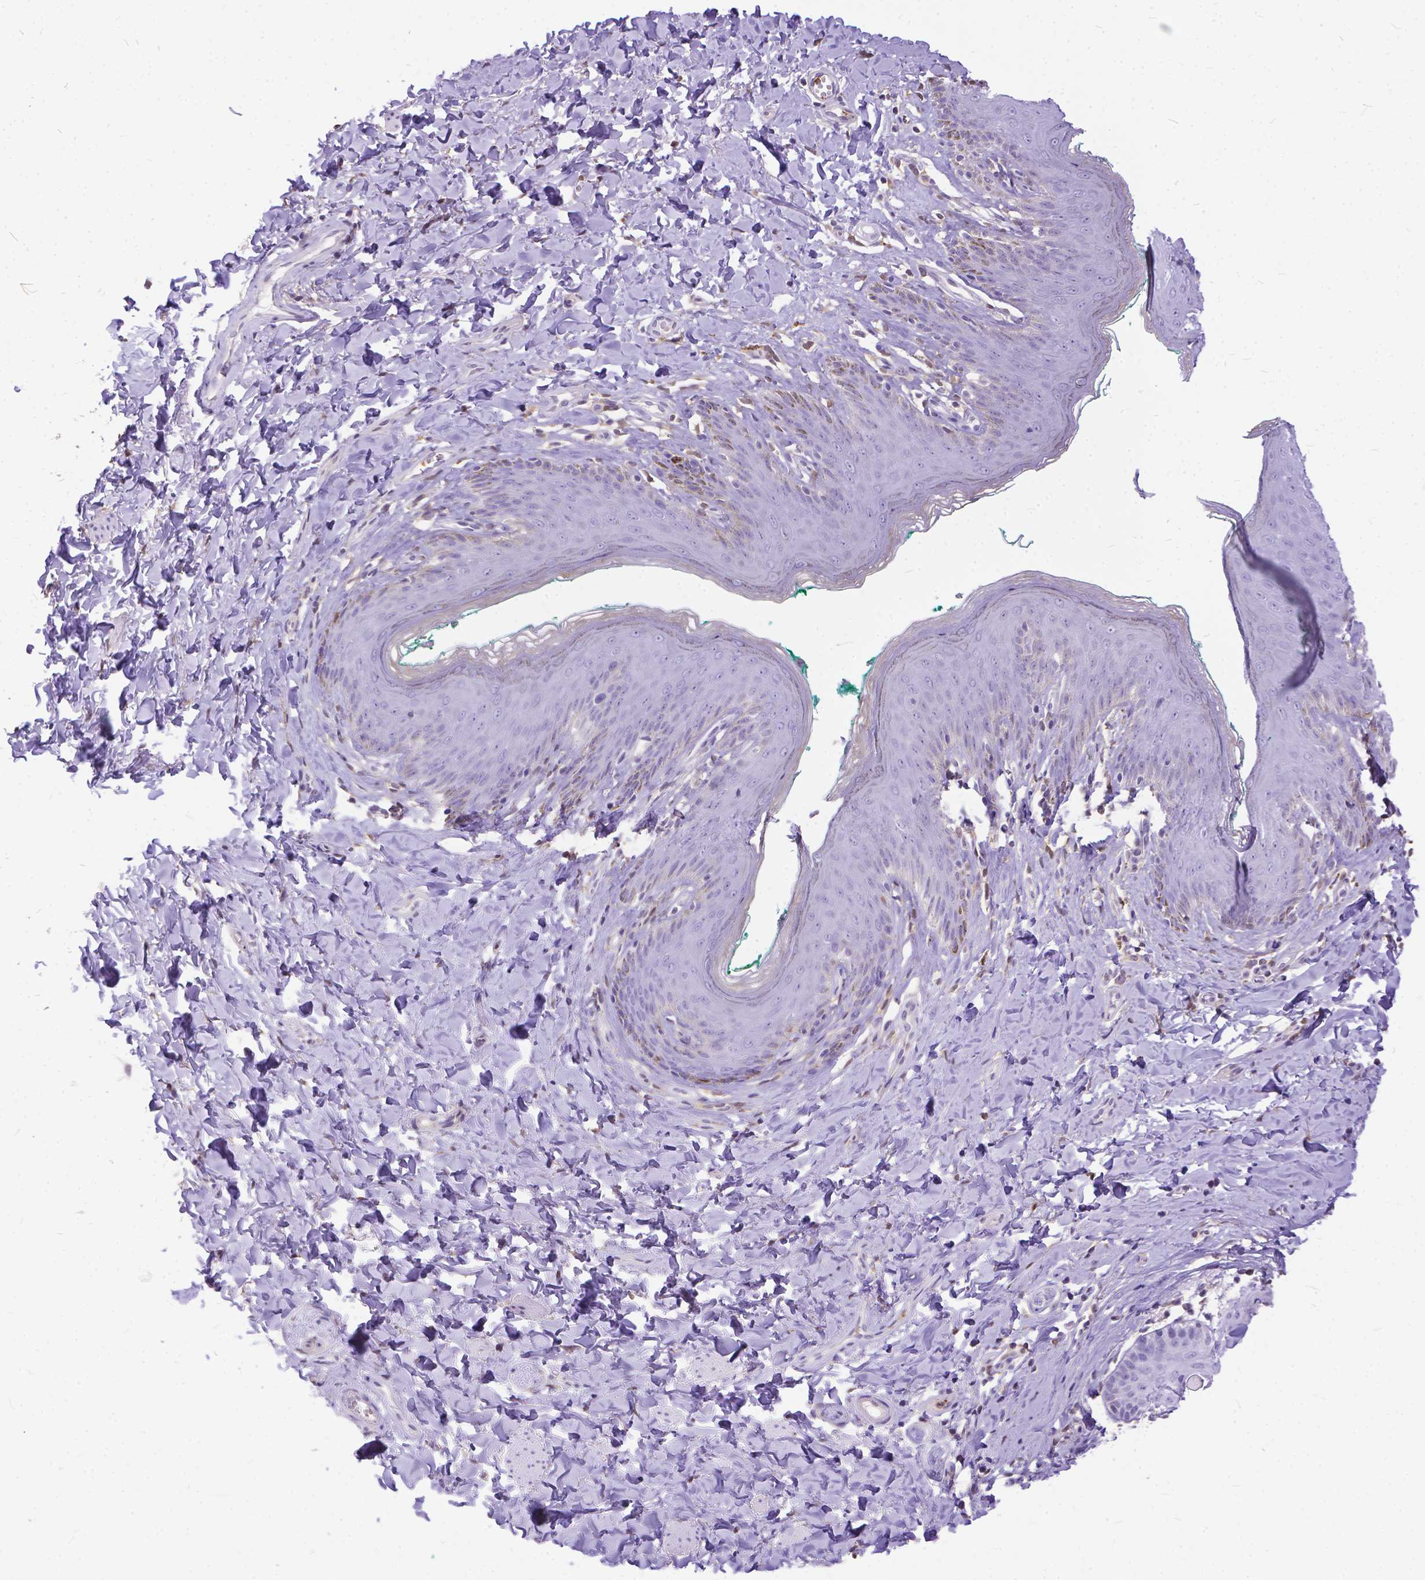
{"staining": {"intensity": "negative", "quantity": "none", "location": "none"}, "tissue": "skin", "cell_type": "Epidermal cells", "image_type": "normal", "snomed": [{"axis": "morphology", "description": "Normal tissue, NOS"}, {"axis": "topography", "description": "Vulva"}], "caption": "DAB immunohistochemical staining of benign skin exhibits no significant expression in epidermal cells.", "gene": "TMEM169", "patient": {"sex": "female", "age": 66}}